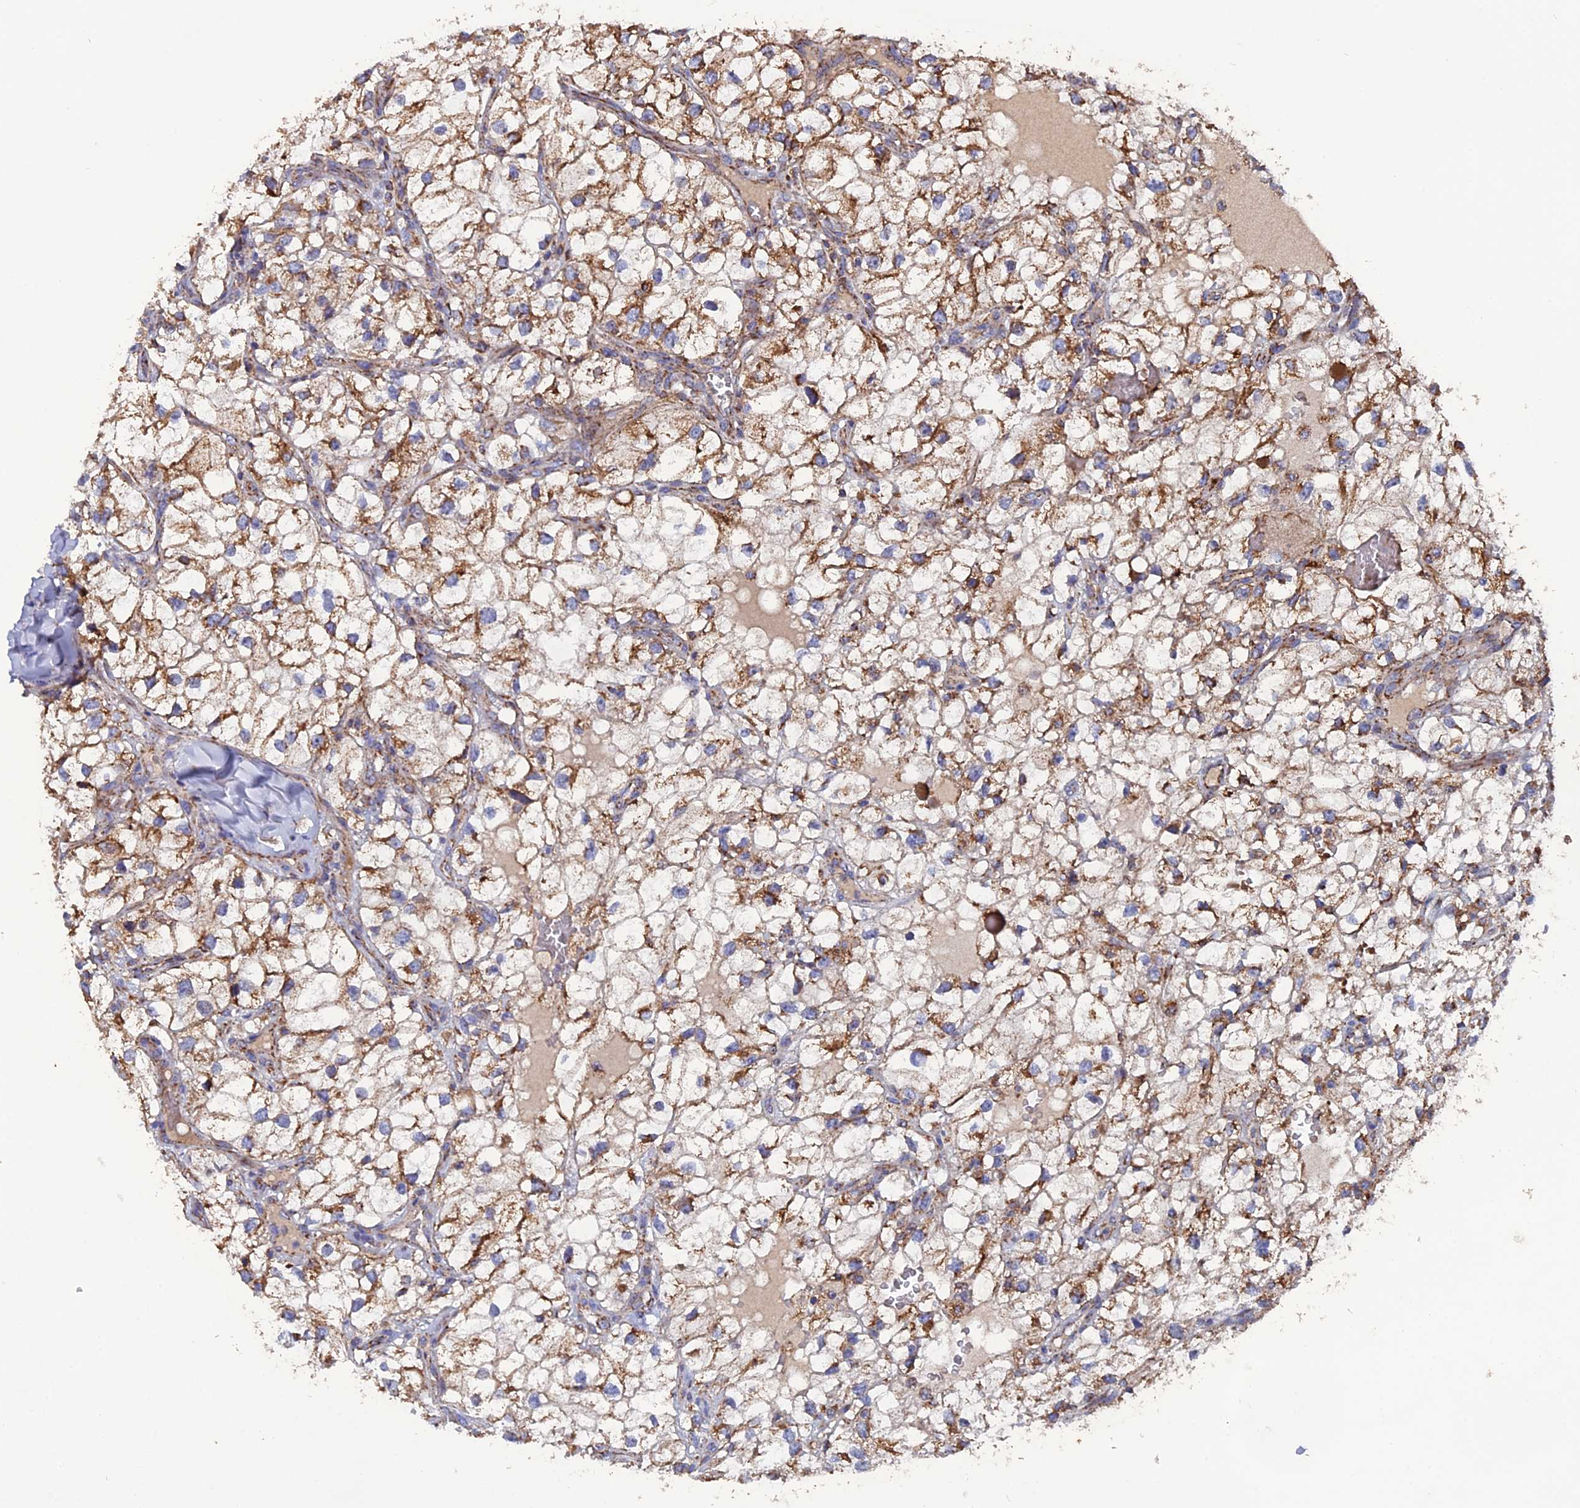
{"staining": {"intensity": "moderate", "quantity": ">75%", "location": "cytoplasmic/membranous"}, "tissue": "renal cancer", "cell_type": "Tumor cells", "image_type": "cancer", "snomed": [{"axis": "morphology", "description": "Adenocarcinoma, NOS"}, {"axis": "topography", "description": "Kidney"}], "caption": "Renal cancer stained with a protein marker demonstrates moderate staining in tumor cells.", "gene": "TGFA", "patient": {"sex": "male", "age": 59}}